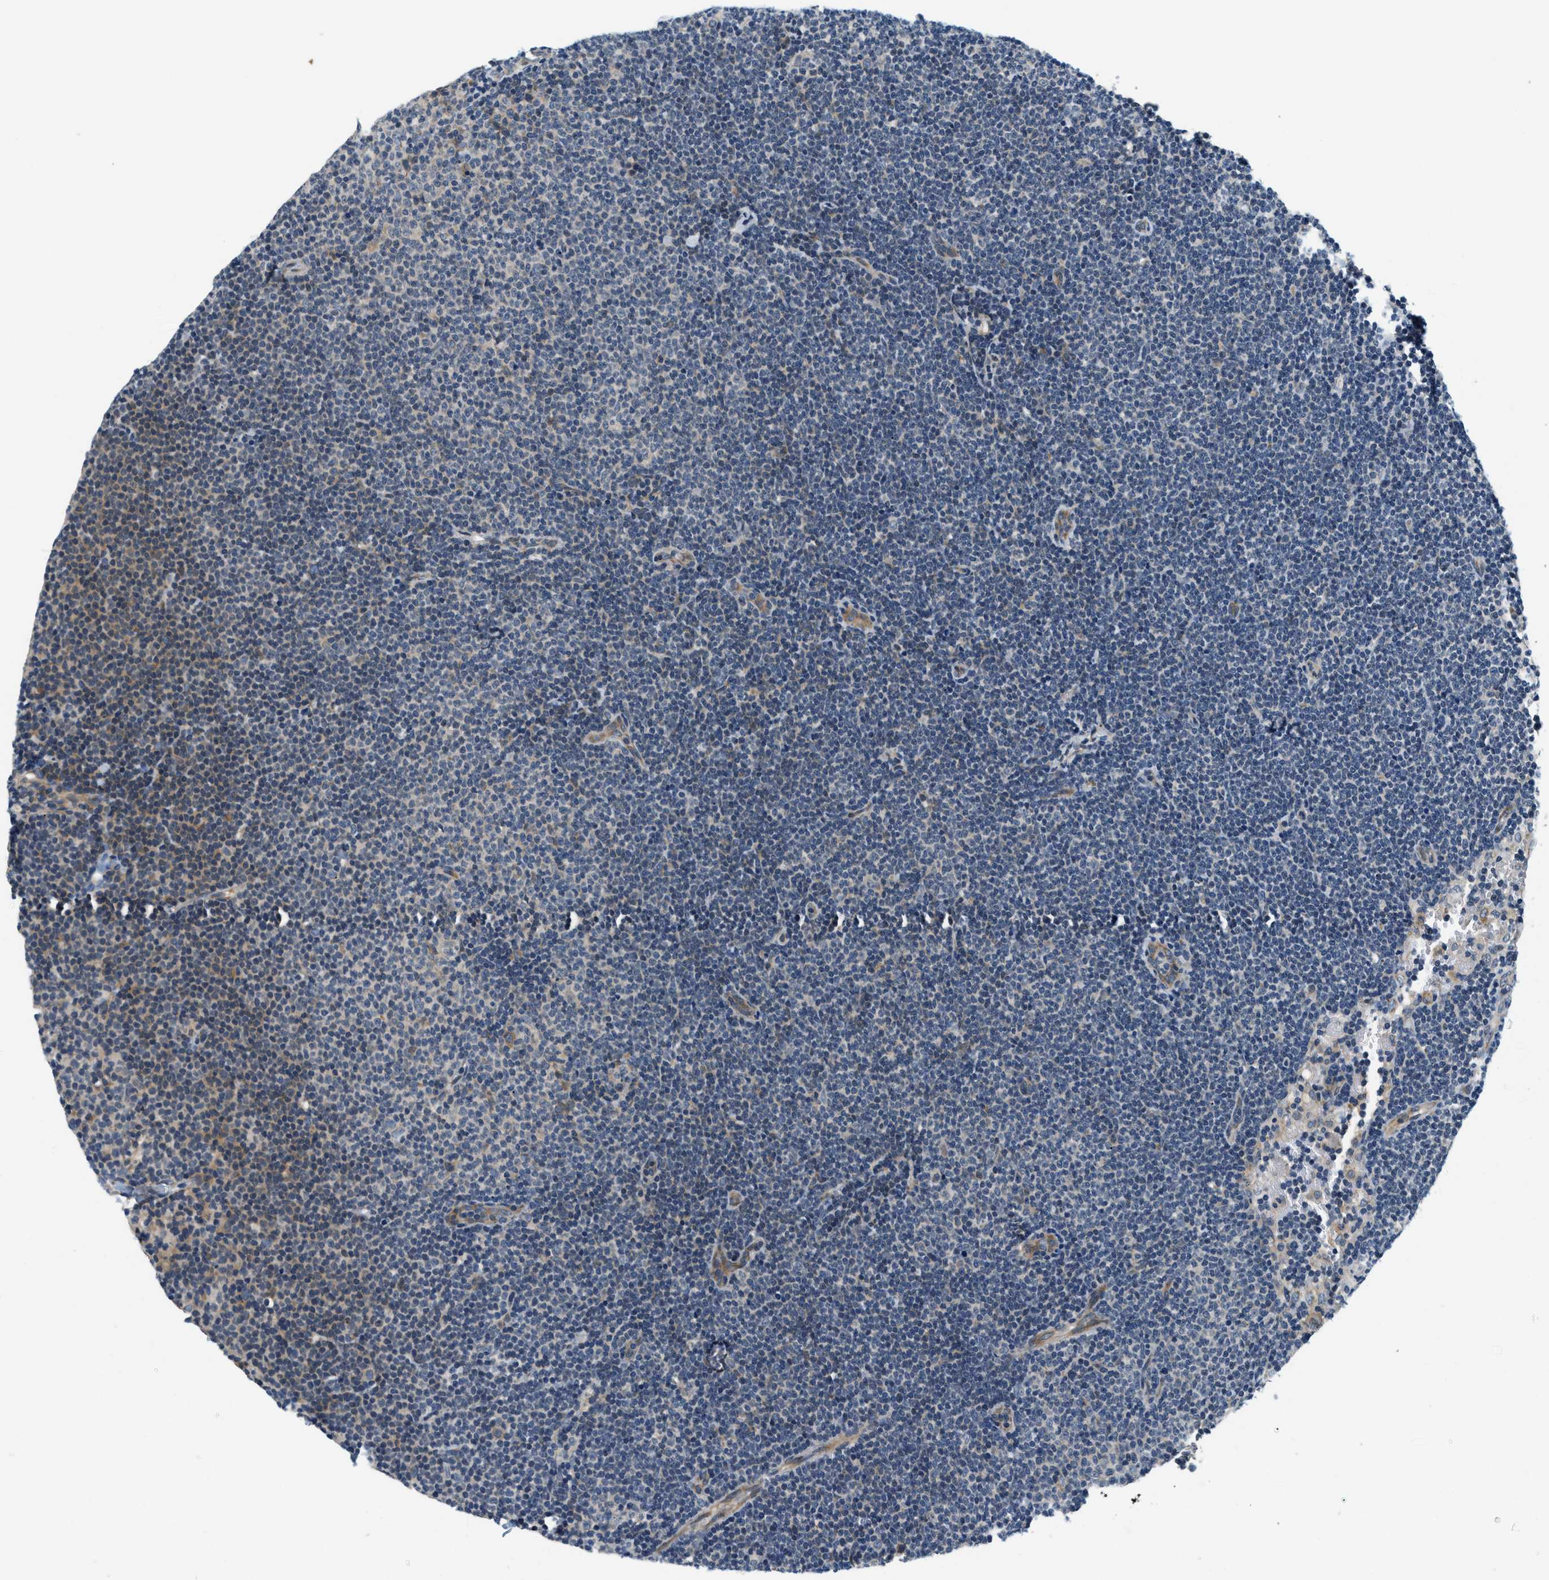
{"staining": {"intensity": "negative", "quantity": "none", "location": "none"}, "tissue": "lymphoma", "cell_type": "Tumor cells", "image_type": "cancer", "snomed": [{"axis": "morphology", "description": "Malignant lymphoma, non-Hodgkin's type, Low grade"}, {"axis": "topography", "description": "Lymph node"}], "caption": "This is an immunohistochemistry image of human lymphoma. There is no positivity in tumor cells.", "gene": "YAE1", "patient": {"sex": "female", "age": 53}}